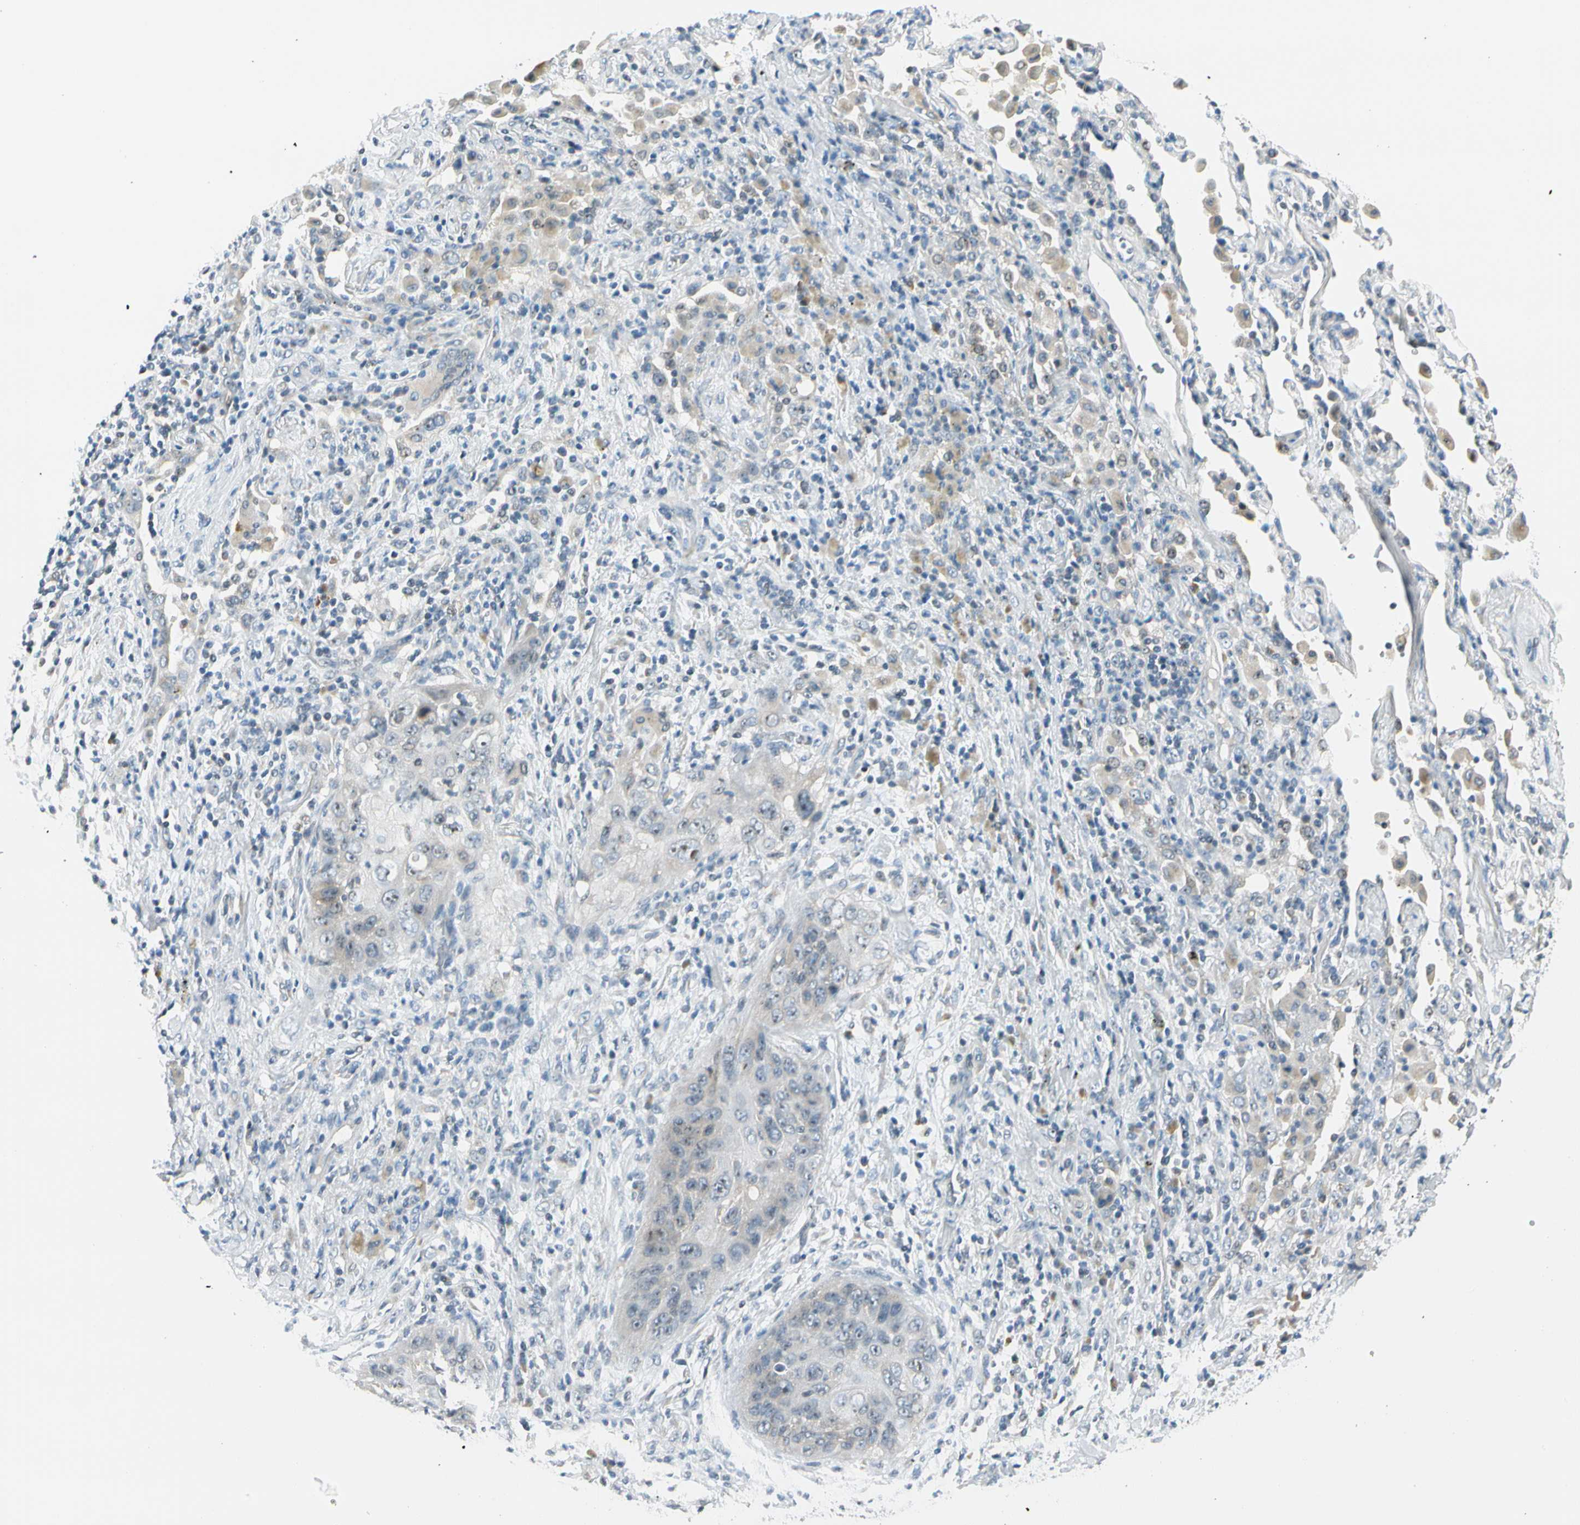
{"staining": {"intensity": "weak", "quantity": "<25%", "location": "nuclear"}, "tissue": "lung cancer", "cell_type": "Tumor cells", "image_type": "cancer", "snomed": [{"axis": "morphology", "description": "Squamous cell carcinoma, NOS"}, {"axis": "topography", "description": "Lung"}], "caption": "DAB (3,3'-diaminobenzidine) immunohistochemical staining of human lung squamous cell carcinoma displays no significant expression in tumor cells.", "gene": "ZSCAN1", "patient": {"sex": "female", "age": 67}}